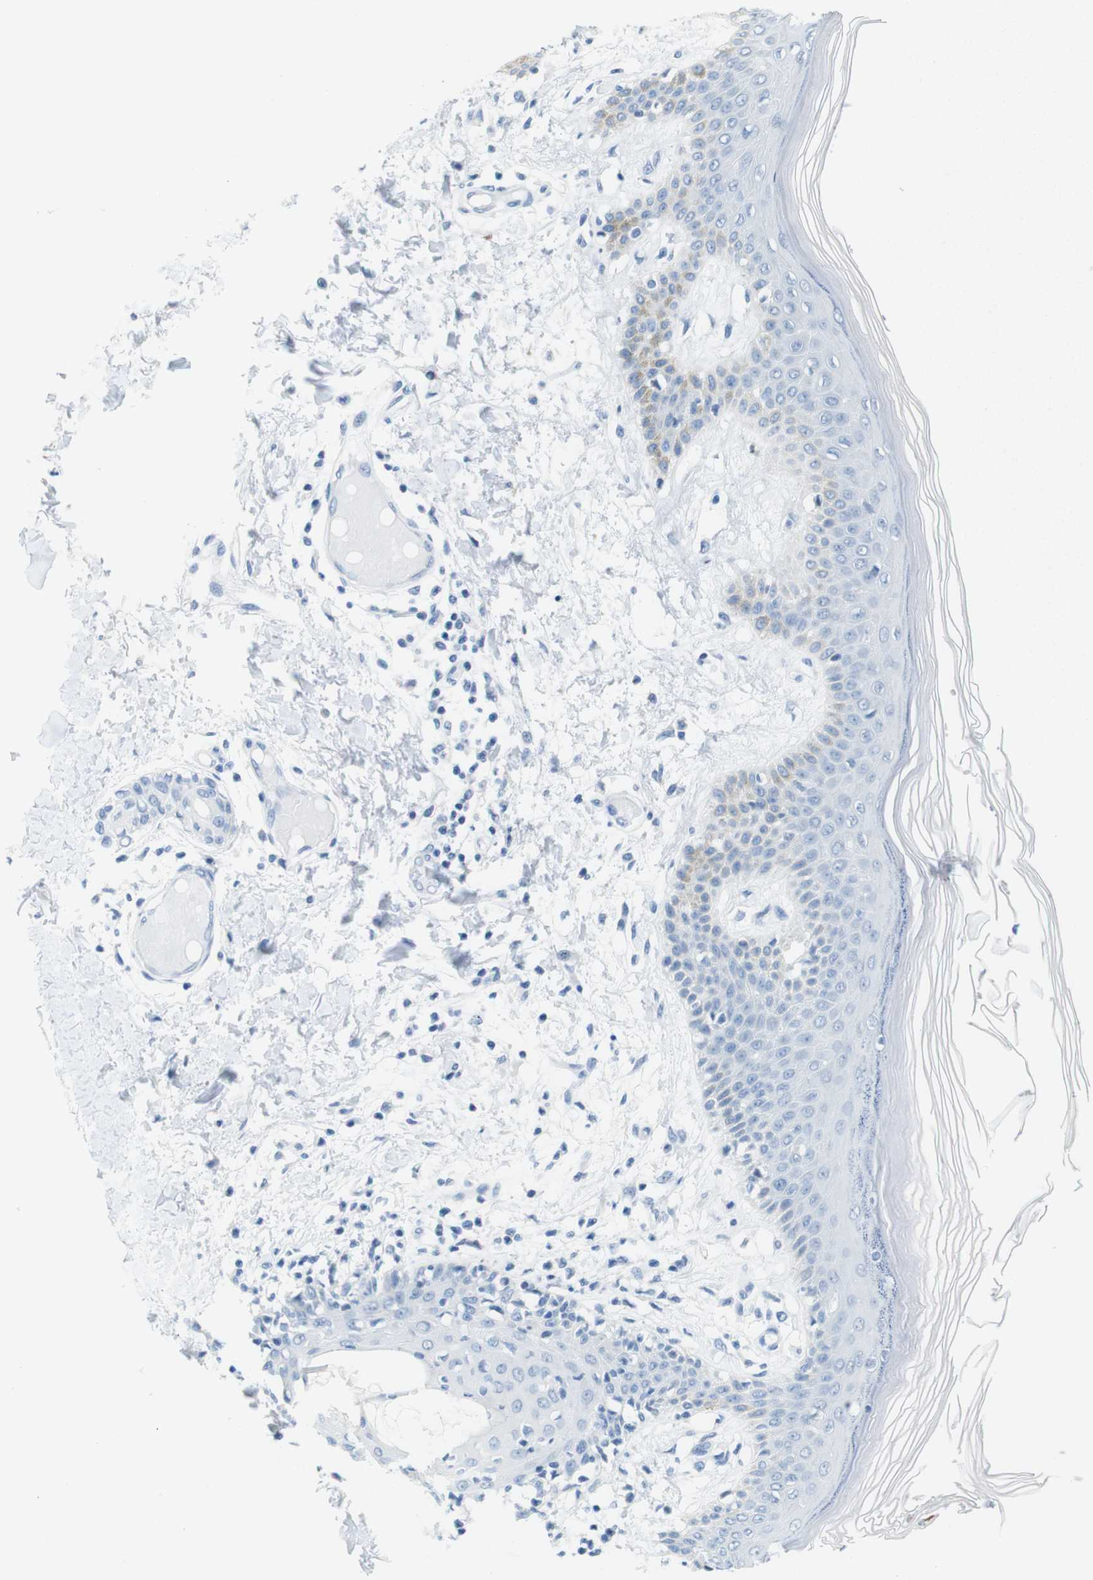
{"staining": {"intensity": "negative", "quantity": "none", "location": "none"}, "tissue": "skin", "cell_type": "Fibroblasts", "image_type": "normal", "snomed": [{"axis": "morphology", "description": "Normal tissue, NOS"}, {"axis": "topography", "description": "Skin"}], "caption": "Fibroblasts show no significant protein expression in unremarkable skin. (DAB IHC visualized using brightfield microscopy, high magnification).", "gene": "OPN1SW", "patient": {"sex": "male", "age": 53}}